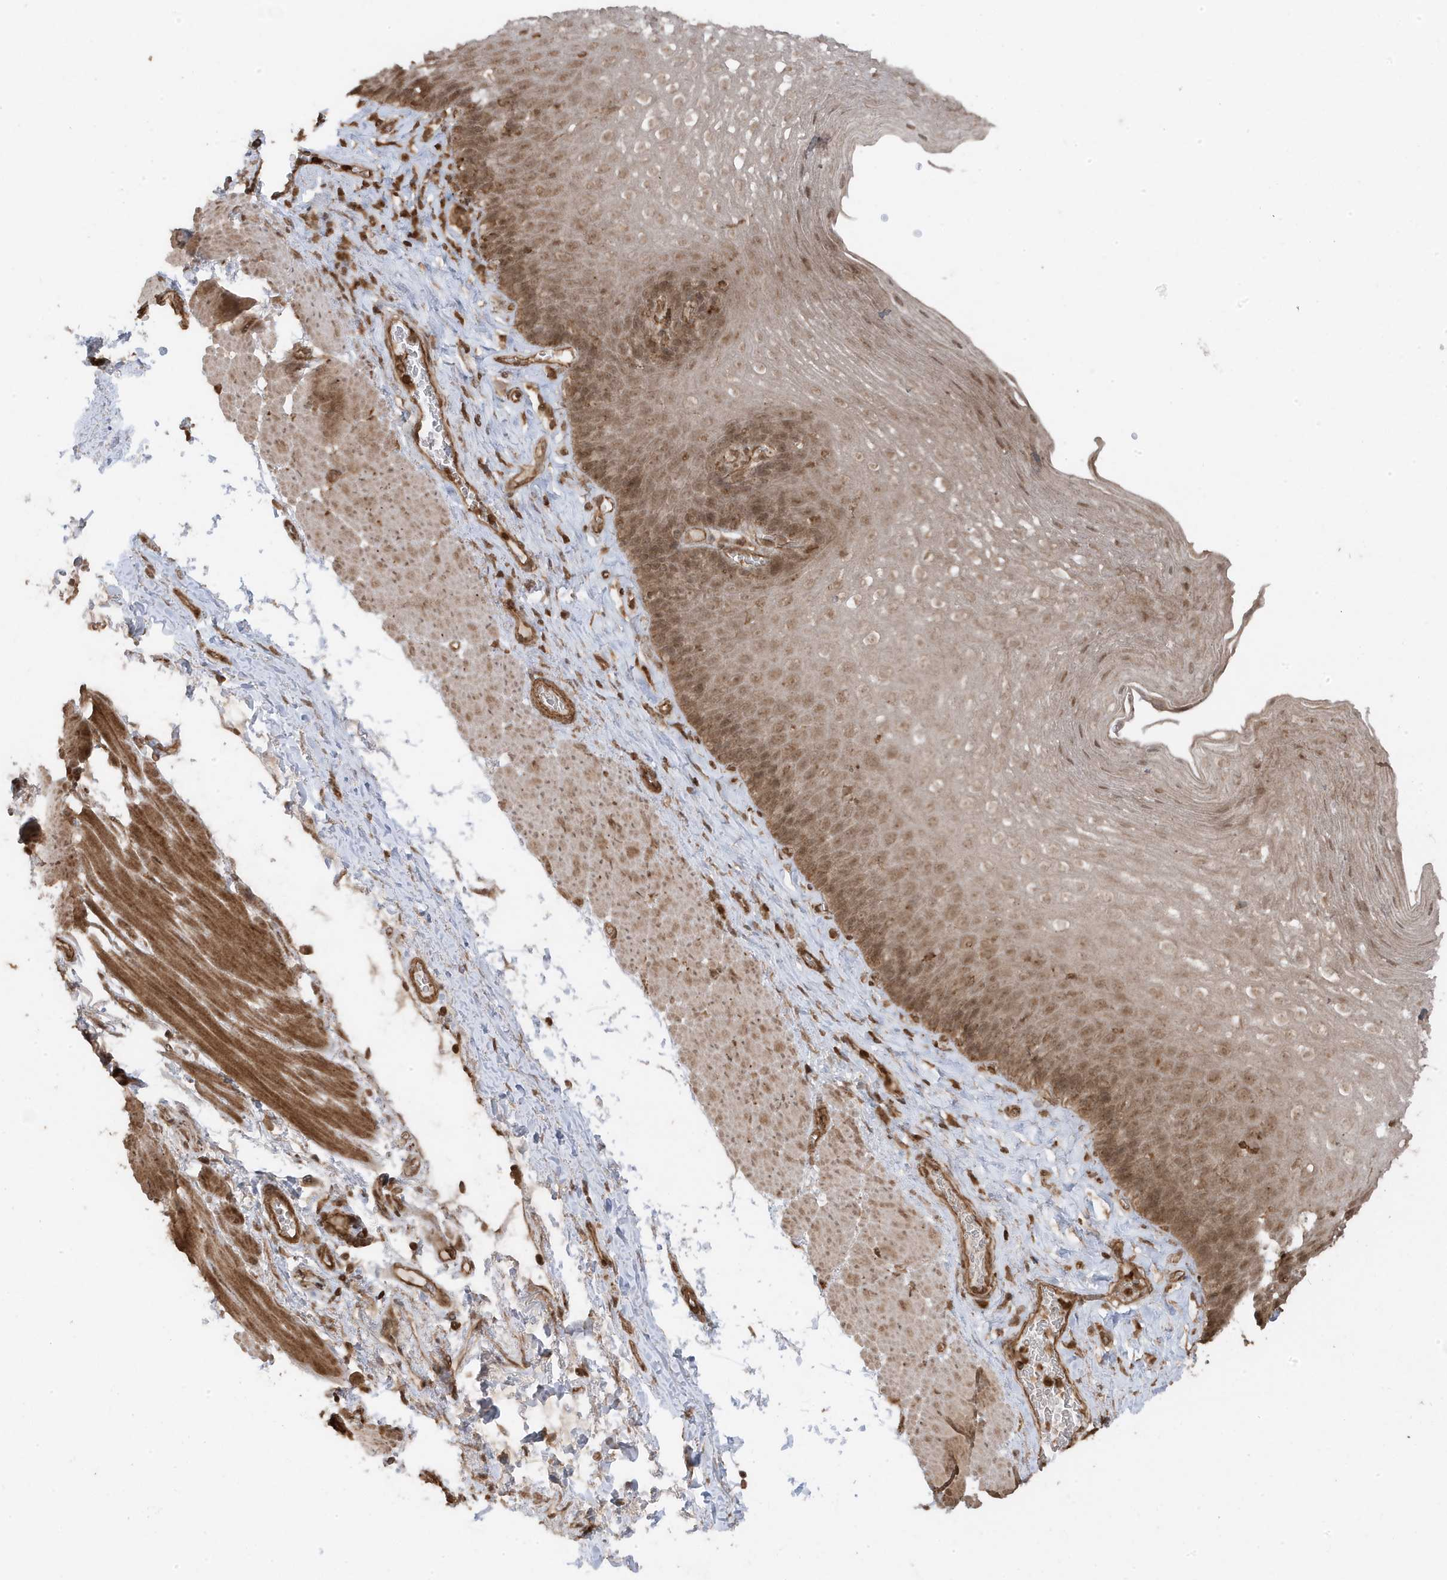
{"staining": {"intensity": "moderate", "quantity": "25%-75%", "location": "cytoplasmic/membranous,nuclear"}, "tissue": "esophagus", "cell_type": "Squamous epithelial cells", "image_type": "normal", "snomed": [{"axis": "morphology", "description": "Normal tissue, NOS"}, {"axis": "topography", "description": "Esophagus"}], "caption": "Immunohistochemistry photomicrograph of benign human esophagus stained for a protein (brown), which reveals medium levels of moderate cytoplasmic/membranous,nuclear expression in approximately 25%-75% of squamous epithelial cells.", "gene": "ASAP1", "patient": {"sex": "female", "age": 66}}